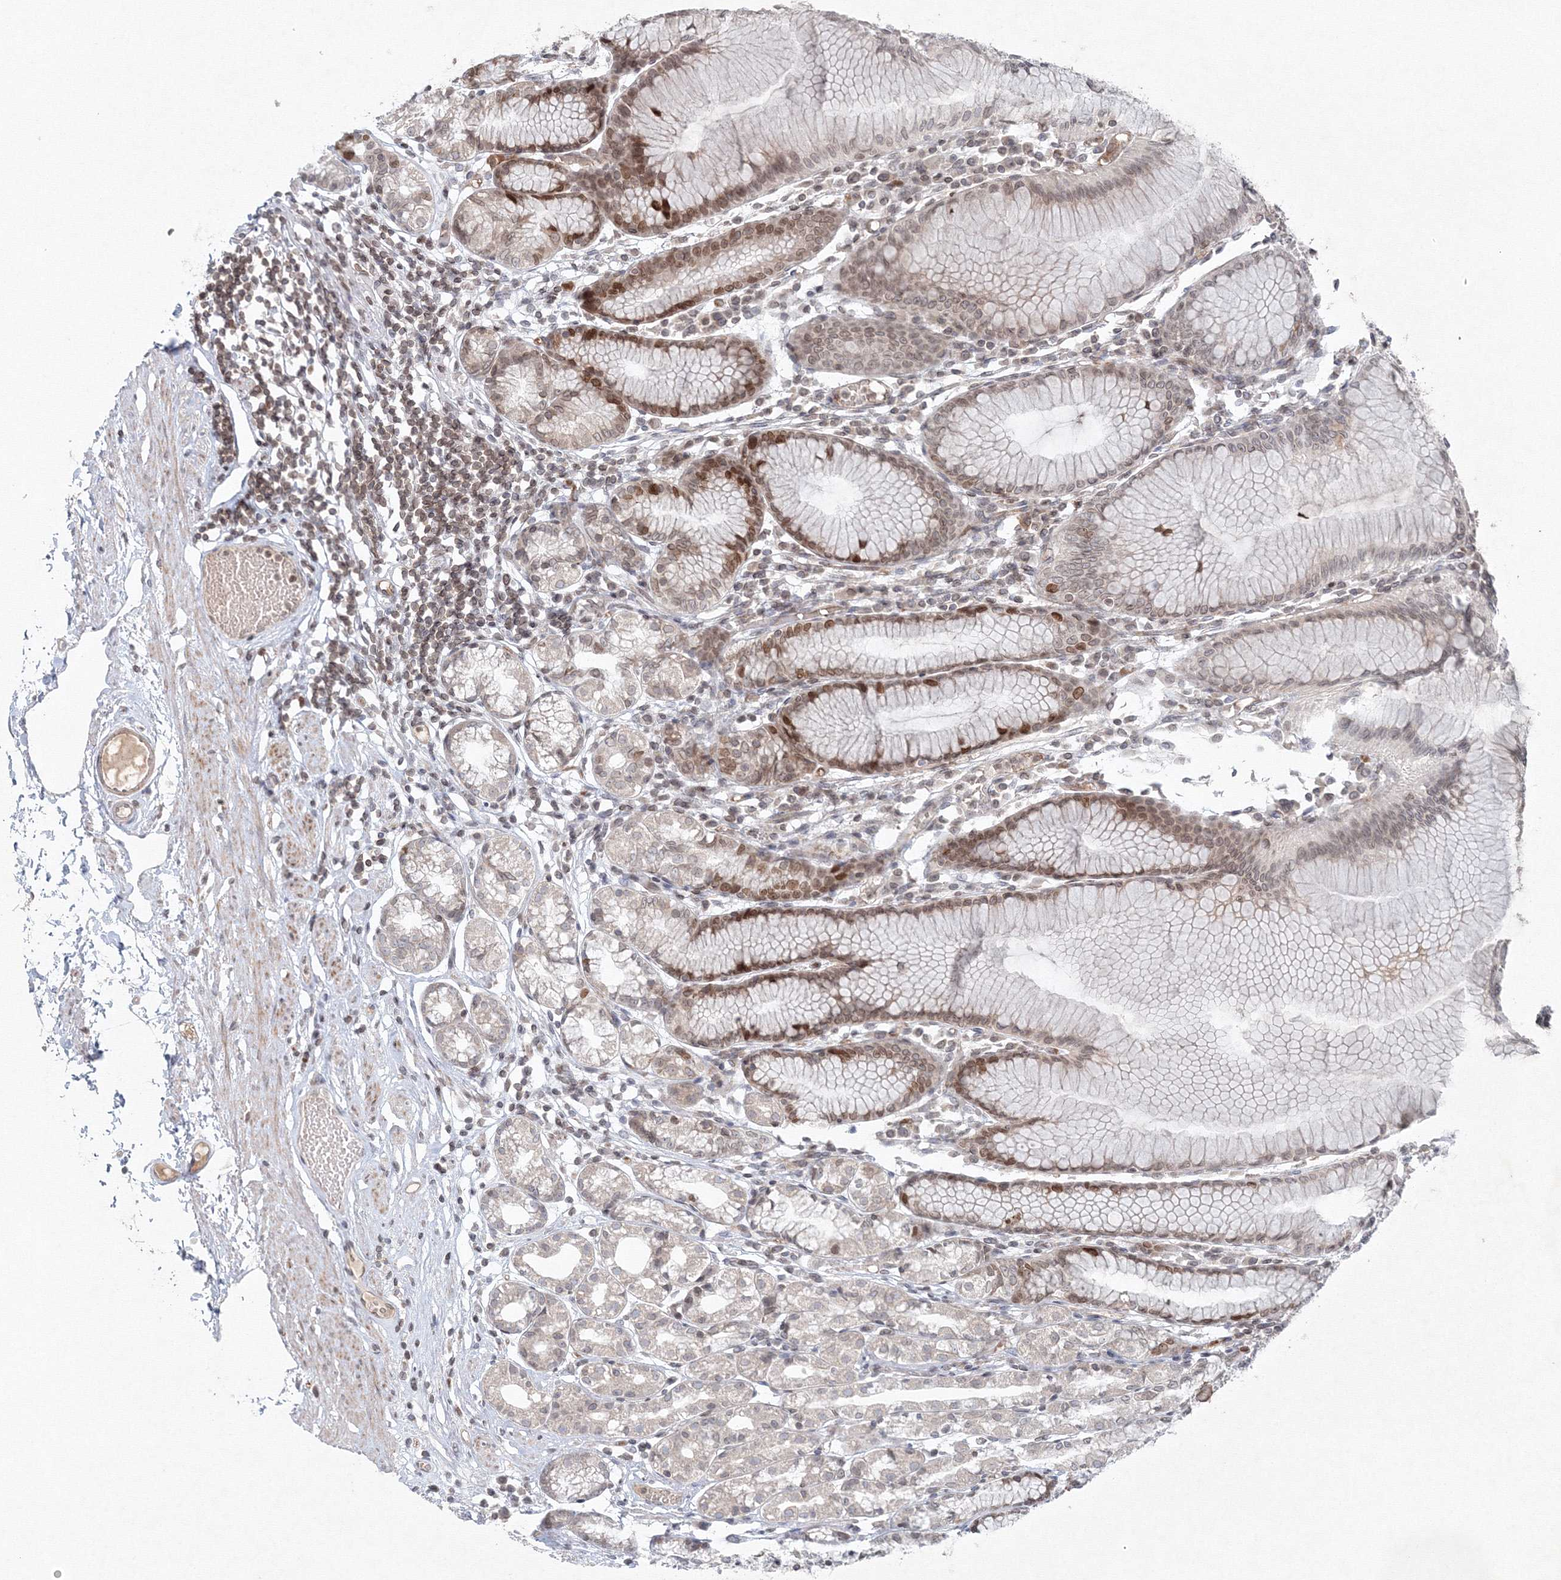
{"staining": {"intensity": "moderate", "quantity": "<25%", "location": "nuclear"}, "tissue": "stomach", "cell_type": "Glandular cells", "image_type": "normal", "snomed": [{"axis": "morphology", "description": "Normal tissue, NOS"}, {"axis": "topography", "description": "Stomach"}], "caption": "High-power microscopy captured an IHC micrograph of unremarkable stomach, revealing moderate nuclear staining in approximately <25% of glandular cells.", "gene": "KIF4A", "patient": {"sex": "female", "age": 57}}